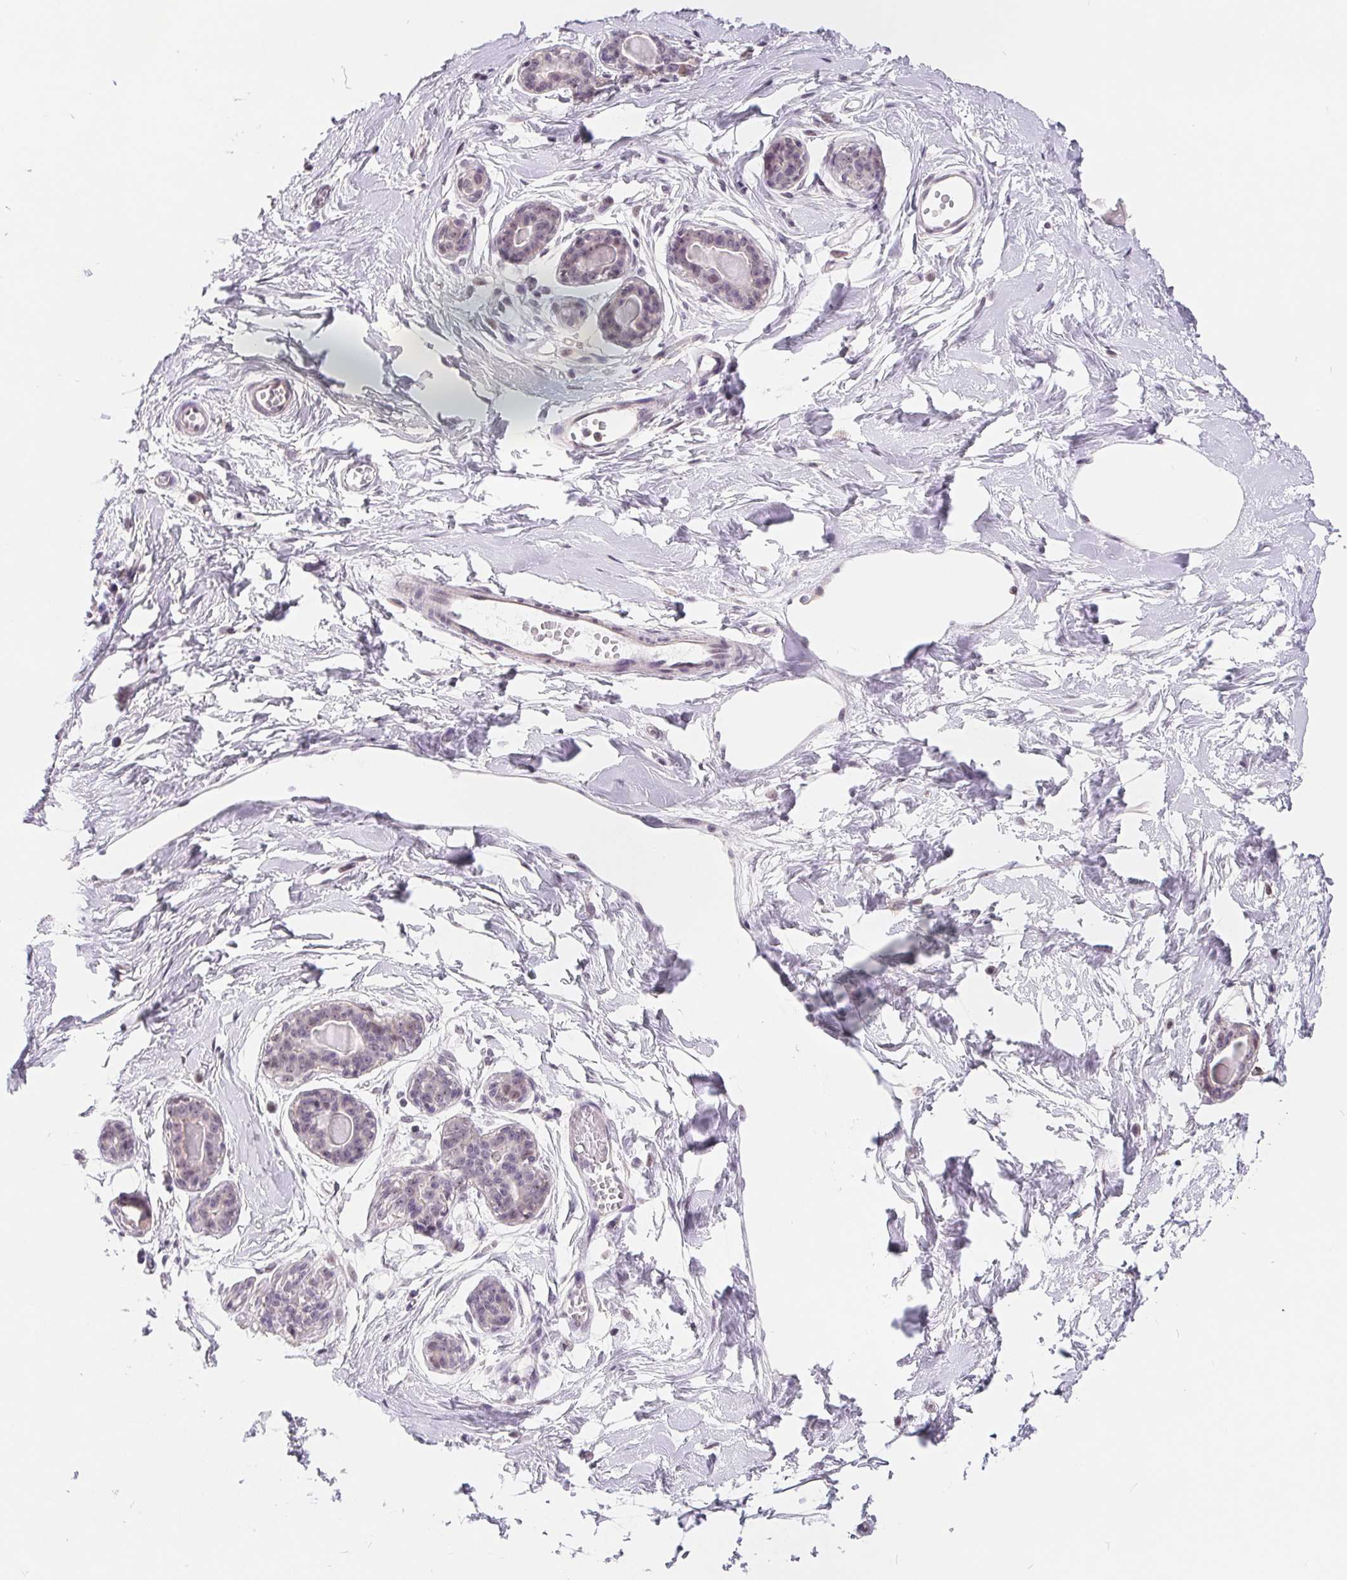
{"staining": {"intensity": "negative", "quantity": "none", "location": "none"}, "tissue": "breast", "cell_type": "Adipocytes", "image_type": "normal", "snomed": [{"axis": "morphology", "description": "Normal tissue, NOS"}, {"axis": "topography", "description": "Breast"}], "caption": "IHC micrograph of benign breast: human breast stained with DAB displays no significant protein positivity in adipocytes.", "gene": "LCA5L", "patient": {"sex": "female", "age": 45}}